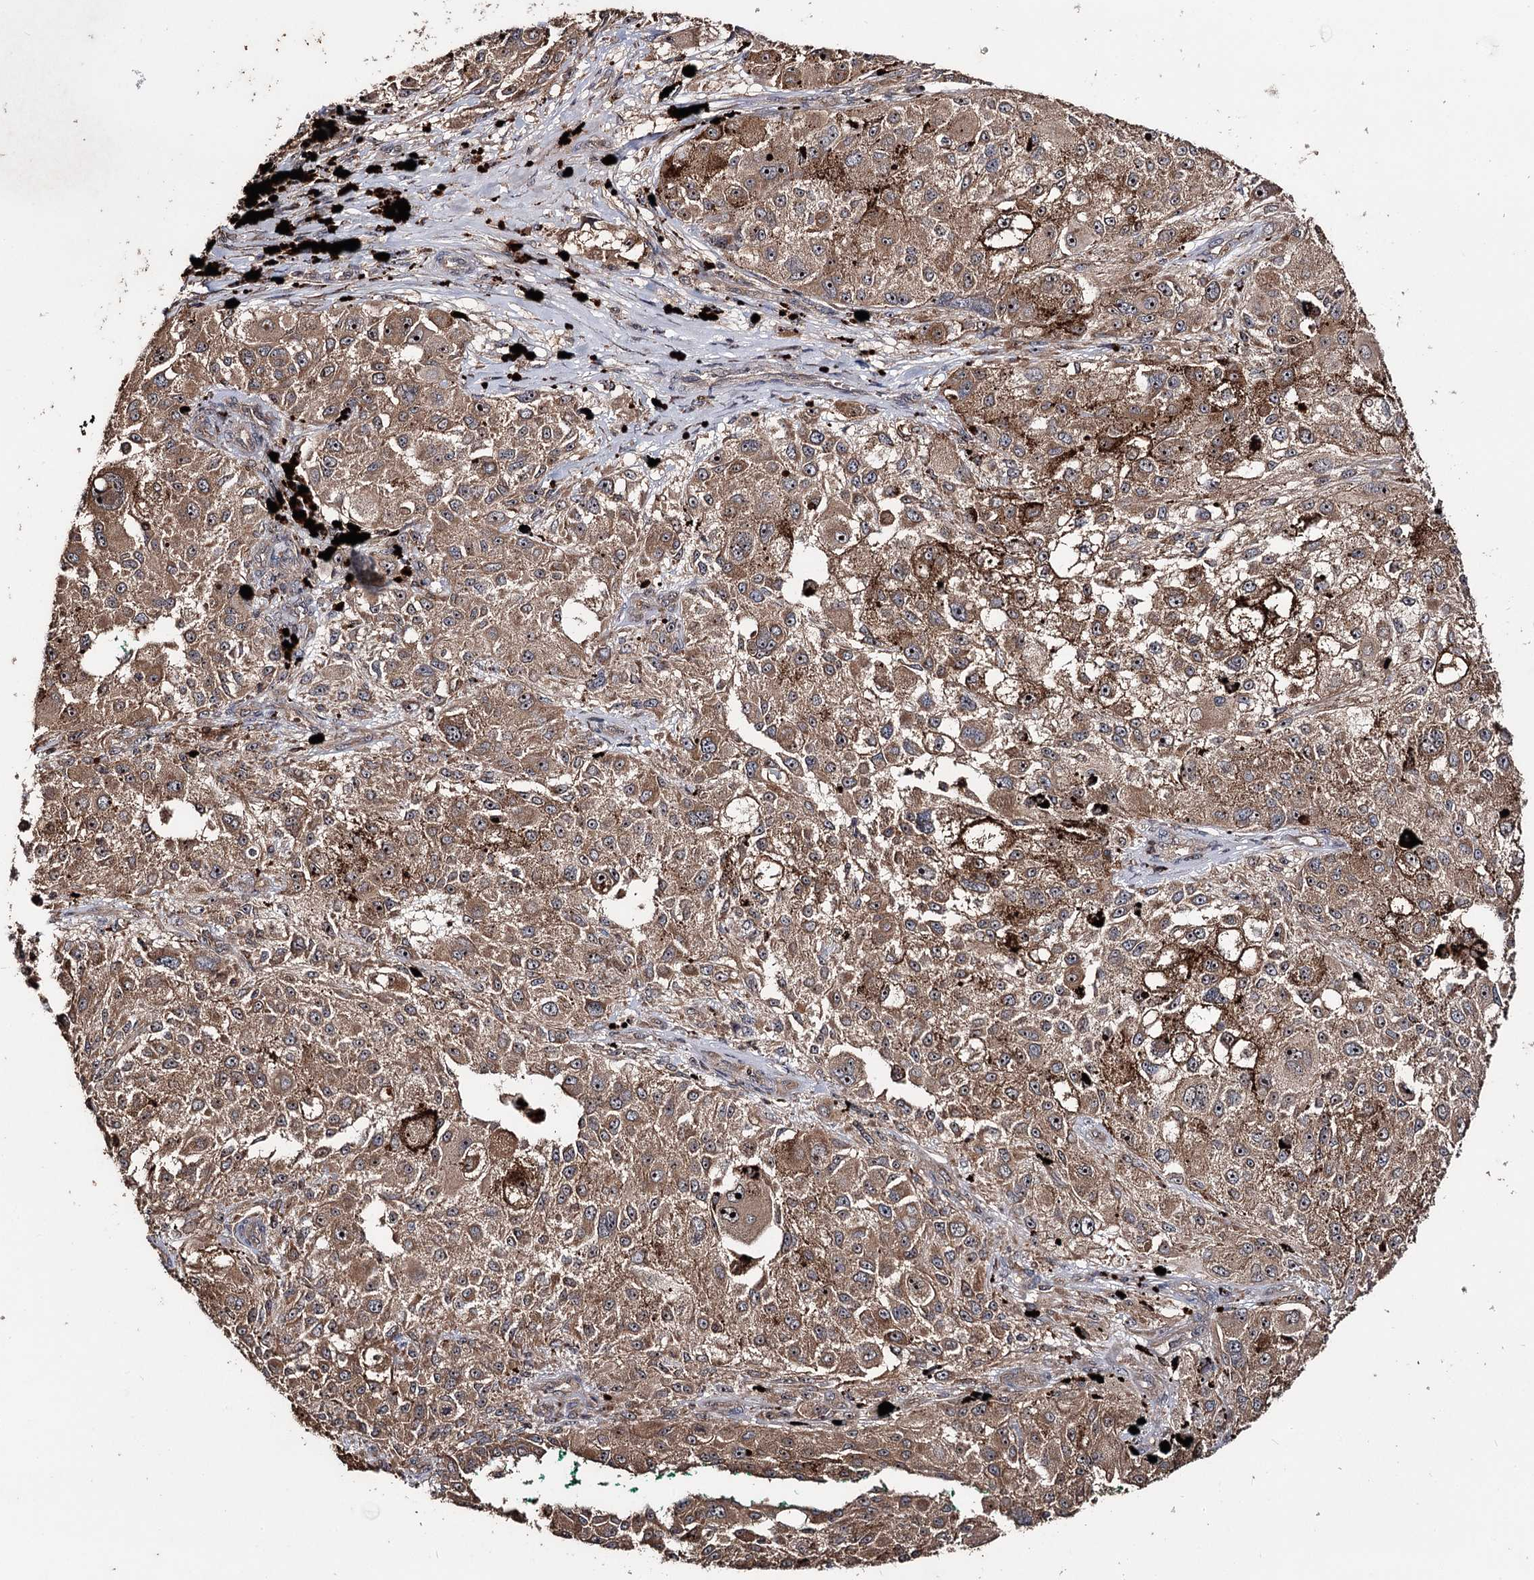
{"staining": {"intensity": "moderate", "quantity": ">75%", "location": "cytoplasmic/membranous,nuclear"}, "tissue": "melanoma", "cell_type": "Tumor cells", "image_type": "cancer", "snomed": [{"axis": "morphology", "description": "Necrosis, NOS"}, {"axis": "morphology", "description": "Malignant melanoma, NOS"}, {"axis": "topography", "description": "Skin"}], "caption": "Melanoma tissue demonstrates moderate cytoplasmic/membranous and nuclear positivity in approximately >75% of tumor cells, visualized by immunohistochemistry.", "gene": "FAM53B", "patient": {"sex": "female", "age": 87}}